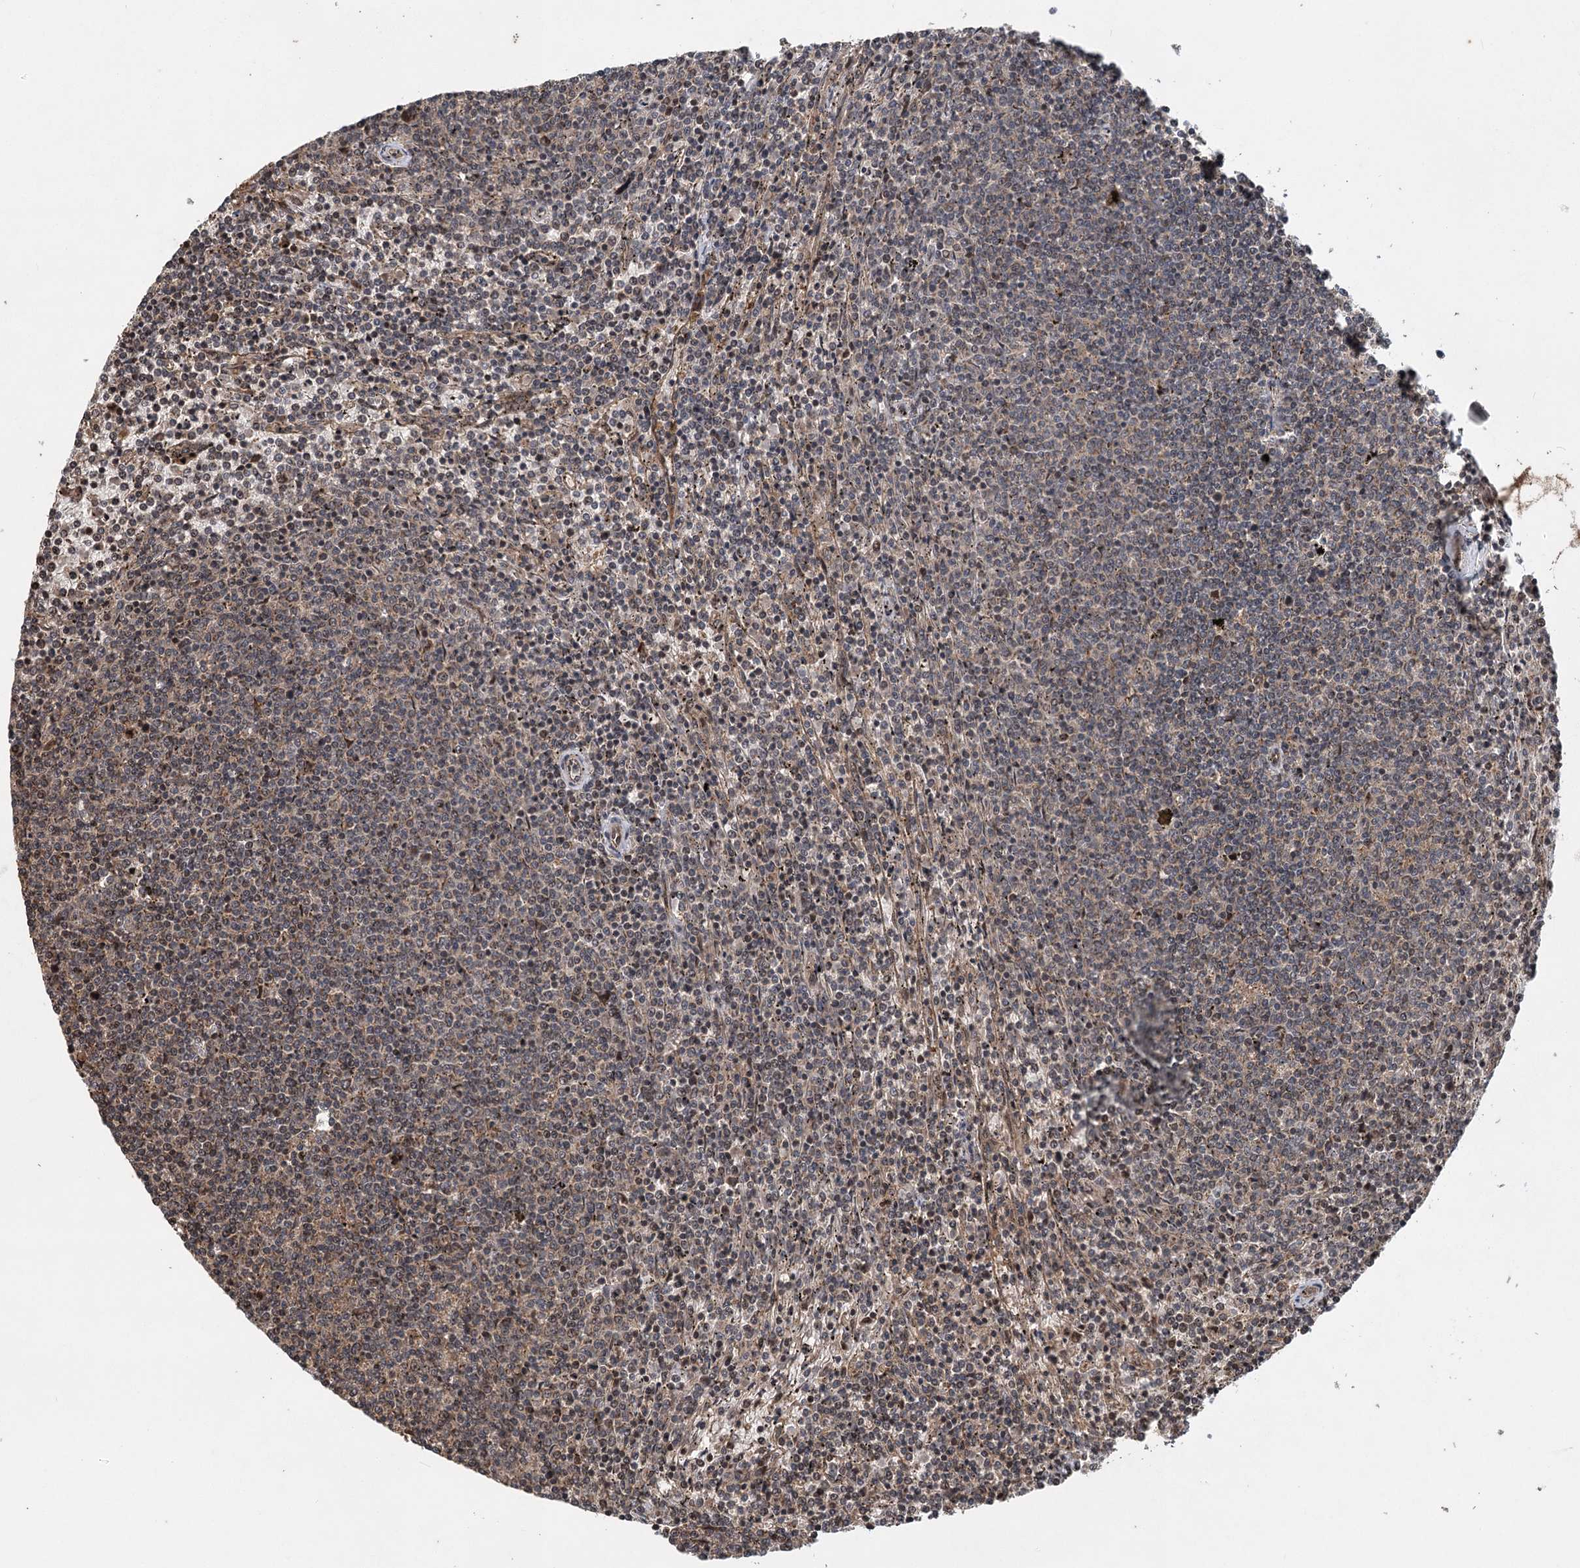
{"staining": {"intensity": "weak", "quantity": "<25%", "location": "cytoplasmic/membranous"}, "tissue": "lymphoma", "cell_type": "Tumor cells", "image_type": "cancer", "snomed": [{"axis": "morphology", "description": "Malignant lymphoma, non-Hodgkin's type, Low grade"}, {"axis": "topography", "description": "Spleen"}], "caption": "The histopathology image exhibits no staining of tumor cells in low-grade malignant lymphoma, non-Hodgkin's type.", "gene": "INSIG2", "patient": {"sex": "female", "age": 50}}